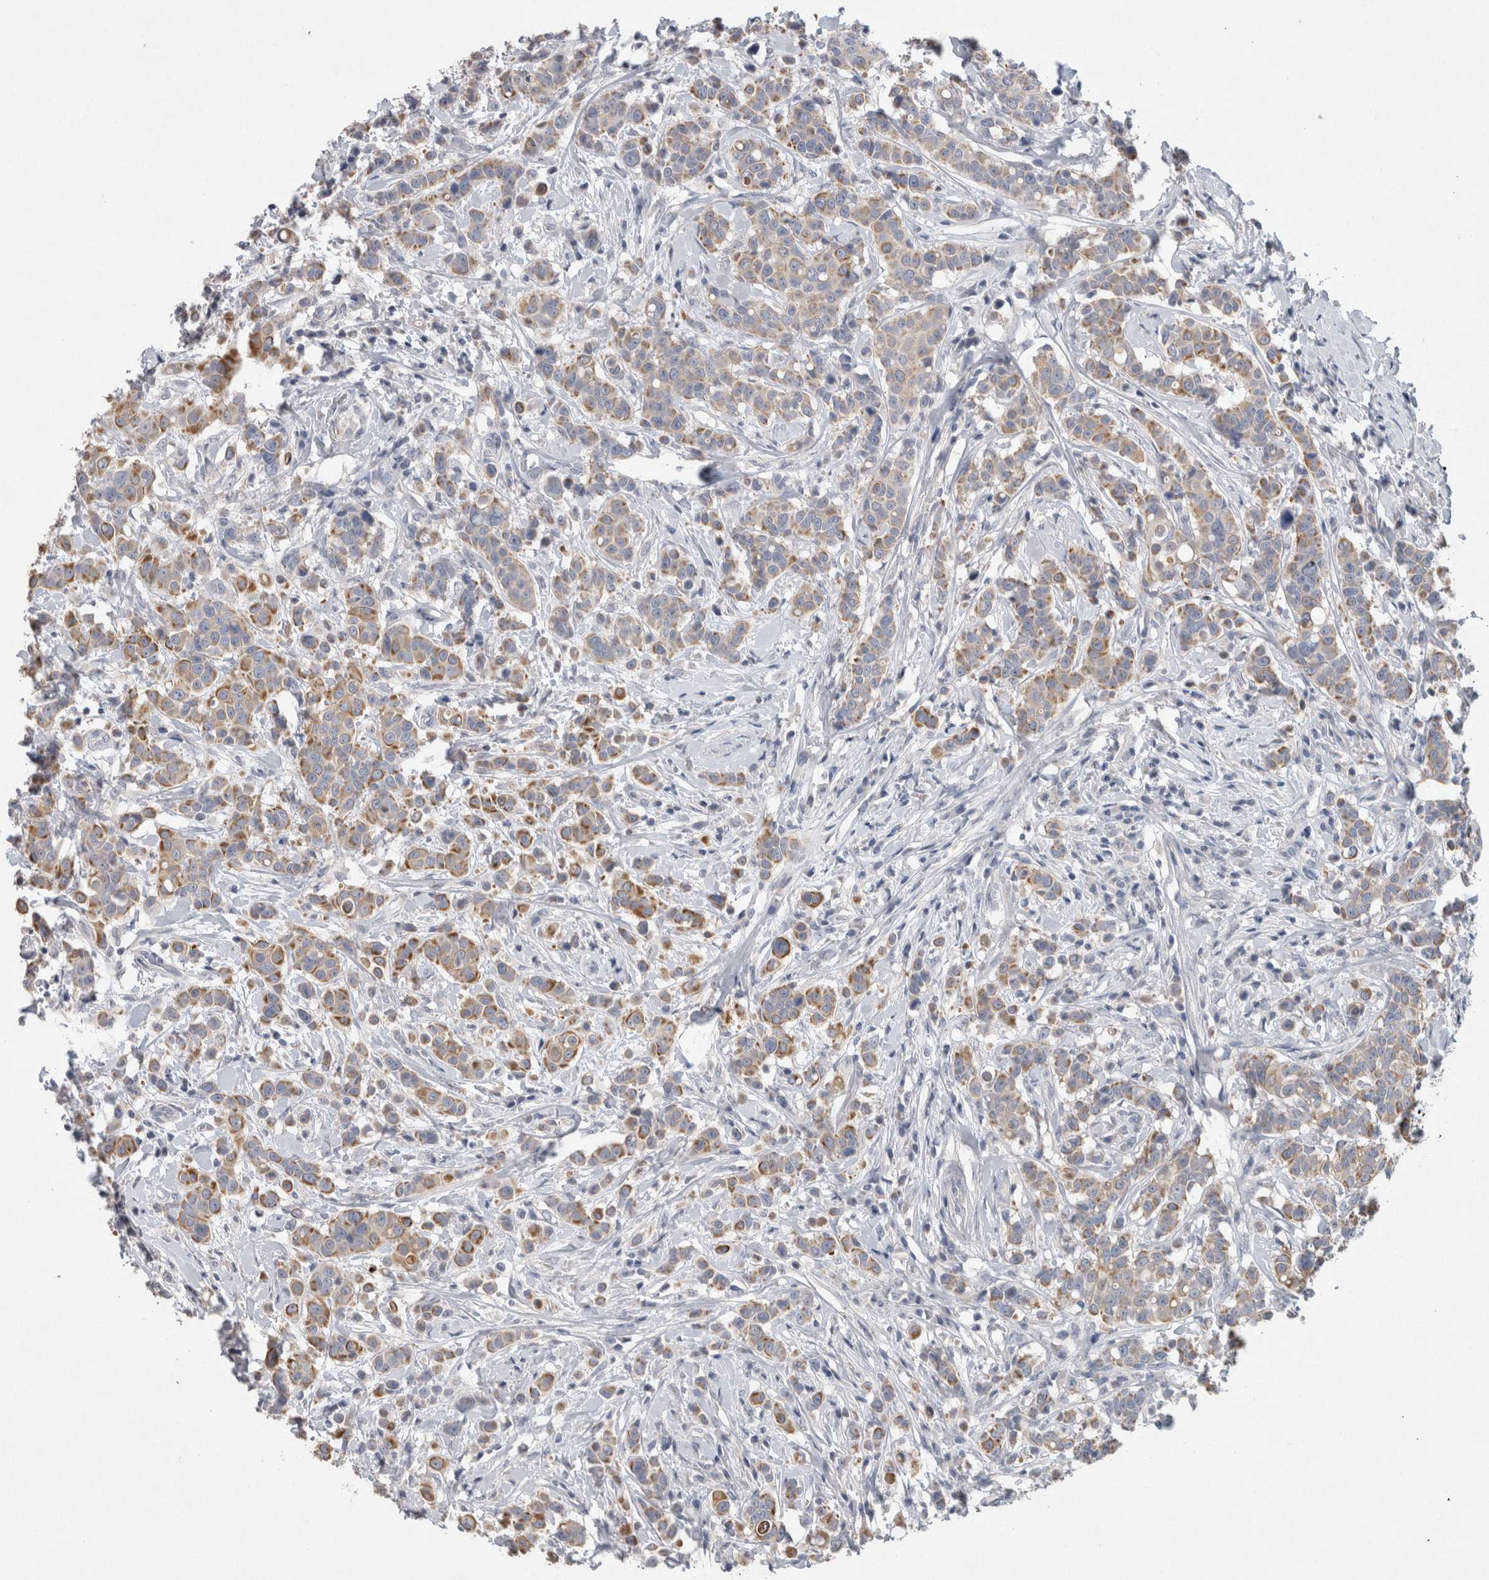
{"staining": {"intensity": "moderate", "quantity": ">75%", "location": "cytoplasmic/membranous"}, "tissue": "breast cancer", "cell_type": "Tumor cells", "image_type": "cancer", "snomed": [{"axis": "morphology", "description": "Duct carcinoma"}, {"axis": "topography", "description": "Breast"}], "caption": "Immunohistochemistry image of breast intraductal carcinoma stained for a protein (brown), which shows medium levels of moderate cytoplasmic/membranous expression in approximately >75% of tumor cells.", "gene": "HEXD", "patient": {"sex": "female", "age": 27}}